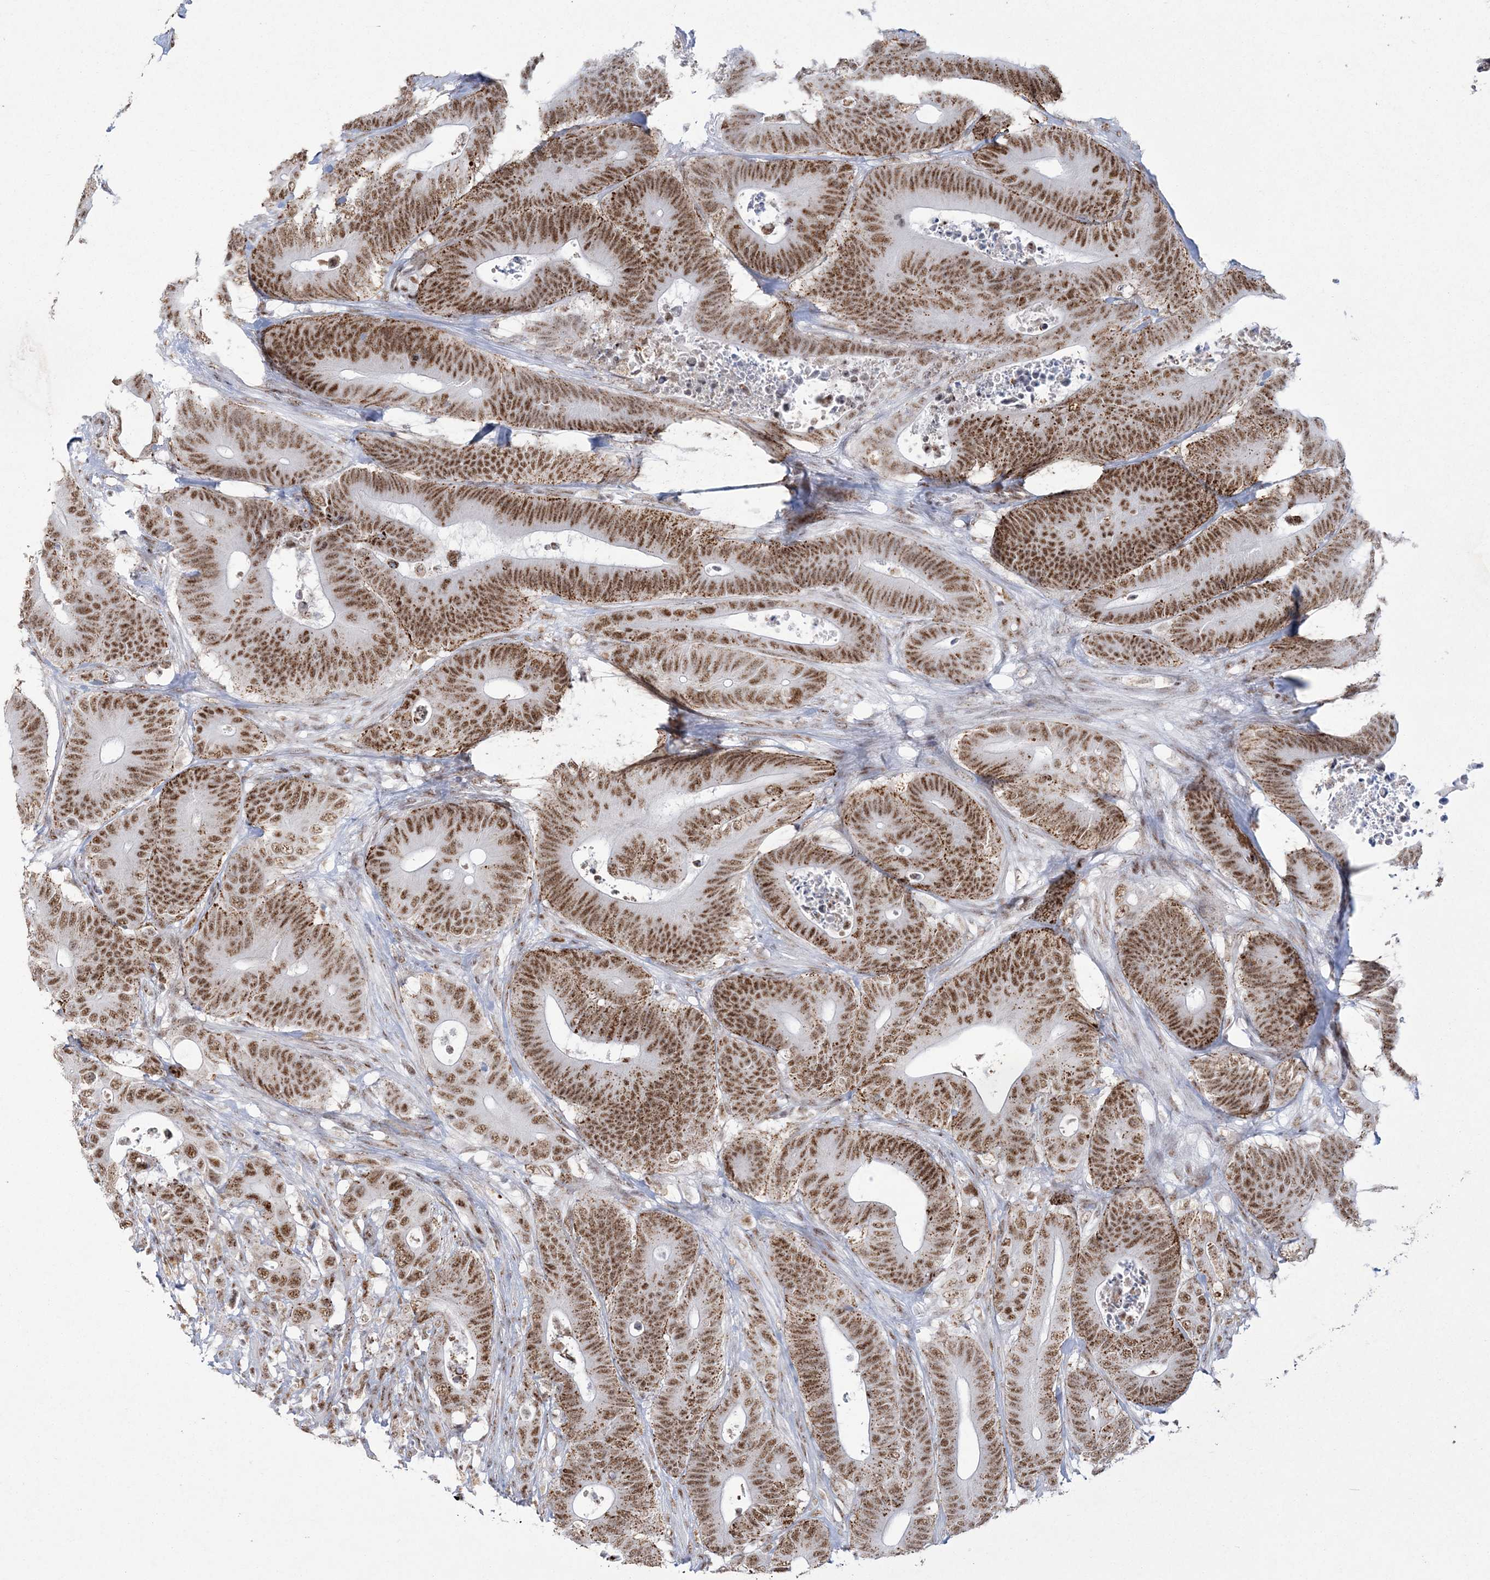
{"staining": {"intensity": "moderate", "quantity": ">75%", "location": "nuclear"}, "tissue": "colorectal cancer", "cell_type": "Tumor cells", "image_type": "cancer", "snomed": [{"axis": "morphology", "description": "Adenocarcinoma, NOS"}, {"axis": "topography", "description": "Colon"}], "caption": "Brown immunohistochemical staining in human colorectal adenocarcinoma shows moderate nuclear staining in about >75% of tumor cells. (brown staining indicates protein expression, while blue staining denotes nuclei).", "gene": "RBM17", "patient": {"sex": "male", "age": 83}}